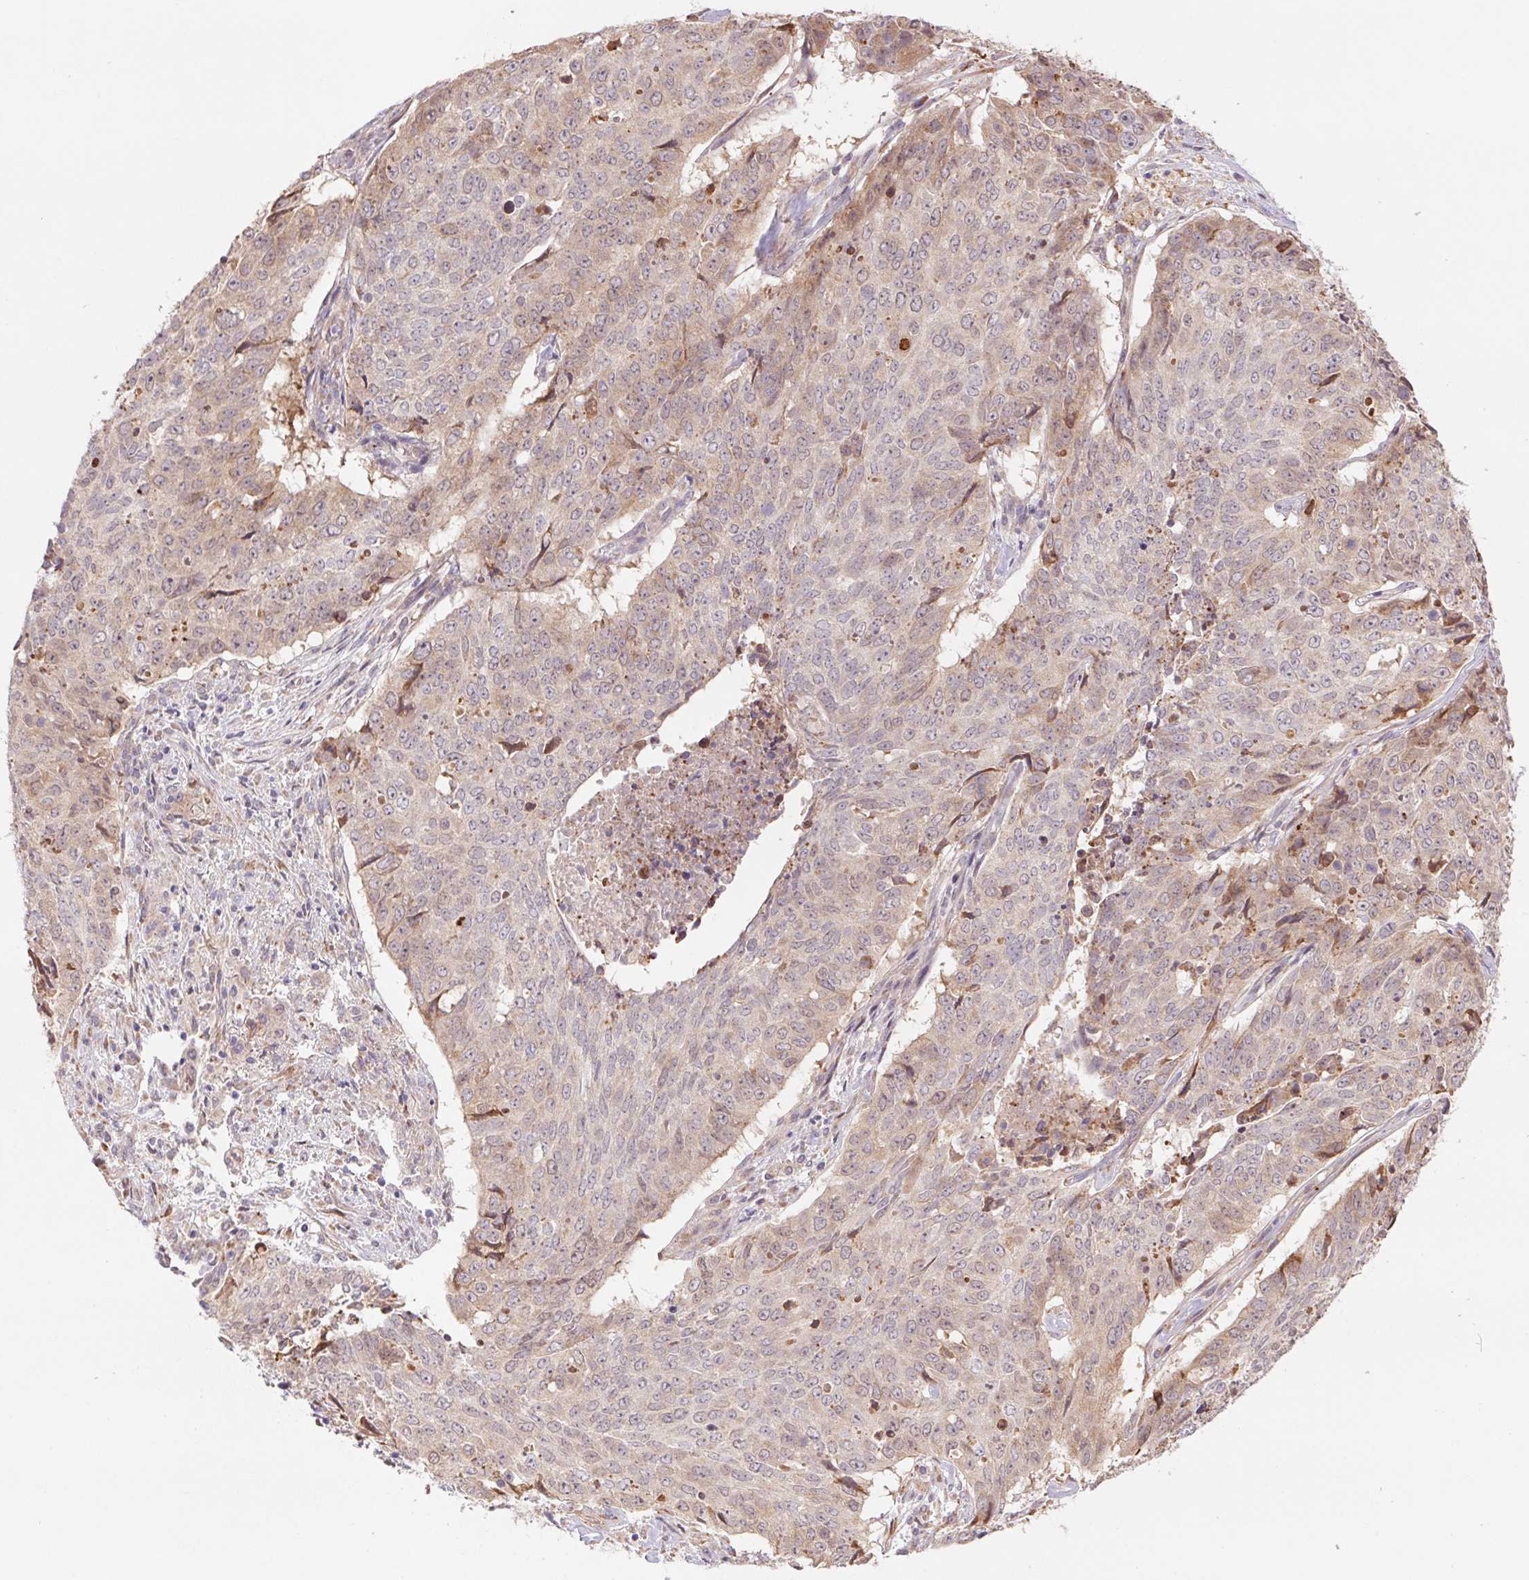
{"staining": {"intensity": "weak", "quantity": "<25%", "location": "cytoplasmic/membranous"}, "tissue": "lung cancer", "cell_type": "Tumor cells", "image_type": "cancer", "snomed": [{"axis": "morphology", "description": "Normal tissue, NOS"}, {"axis": "morphology", "description": "Squamous cell carcinoma, NOS"}, {"axis": "topography", "description": "Bronchus"}, {"axis": "topography", "description": "Lung"}], "caption": "Lung cancer was stained to show a protein in brown. There is no significant staining in tumor cells. (DAB (3,3'-diaminobenzidine) IHC with hematoxylin counter stain).", "gene": "RRM1", "patient": {"sex": "male", "age": 64}}